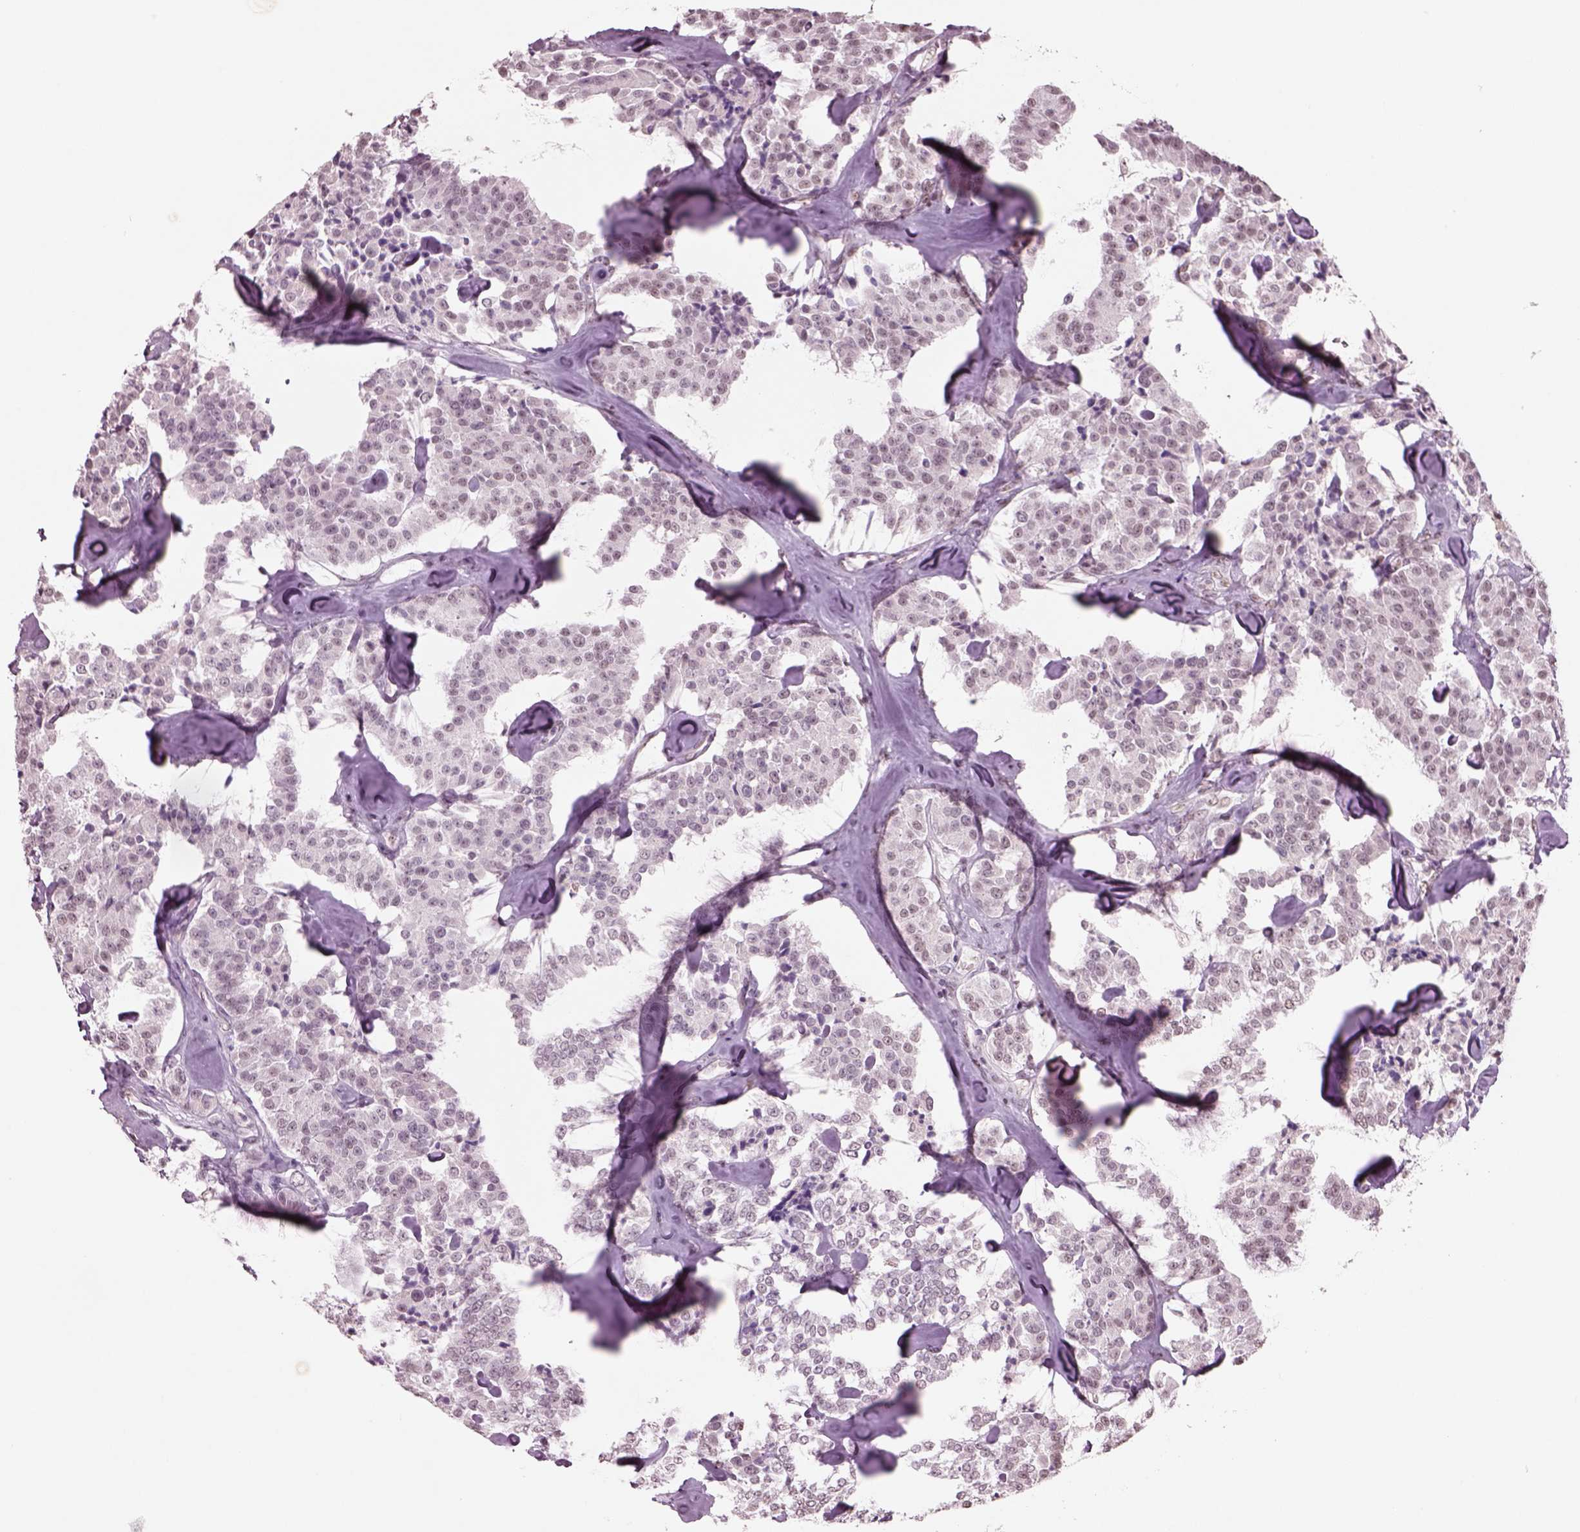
{"staining": {"intensity": "negative", "quantity": "none", "location": "none"}, "tissue": "carcinoid", "cell_type": "Tumor cells", "image_type": "cancer", "snomed": [{"axis": "morphology", "description": "Carcinoid, malignant, NOS"}, {"axis": "topography", "description": "Pancreas"}], "caption": "DAB immunohistochemical staining of human carcinoid shows no significant staining in tumor cells. (Brightfield microscopy of DAB (3,3'-diaminobenzidine) immunohistochemistry at high magnification).", "gene": "SEPHS1", "patient": {"sex": "male", "age": 41}}